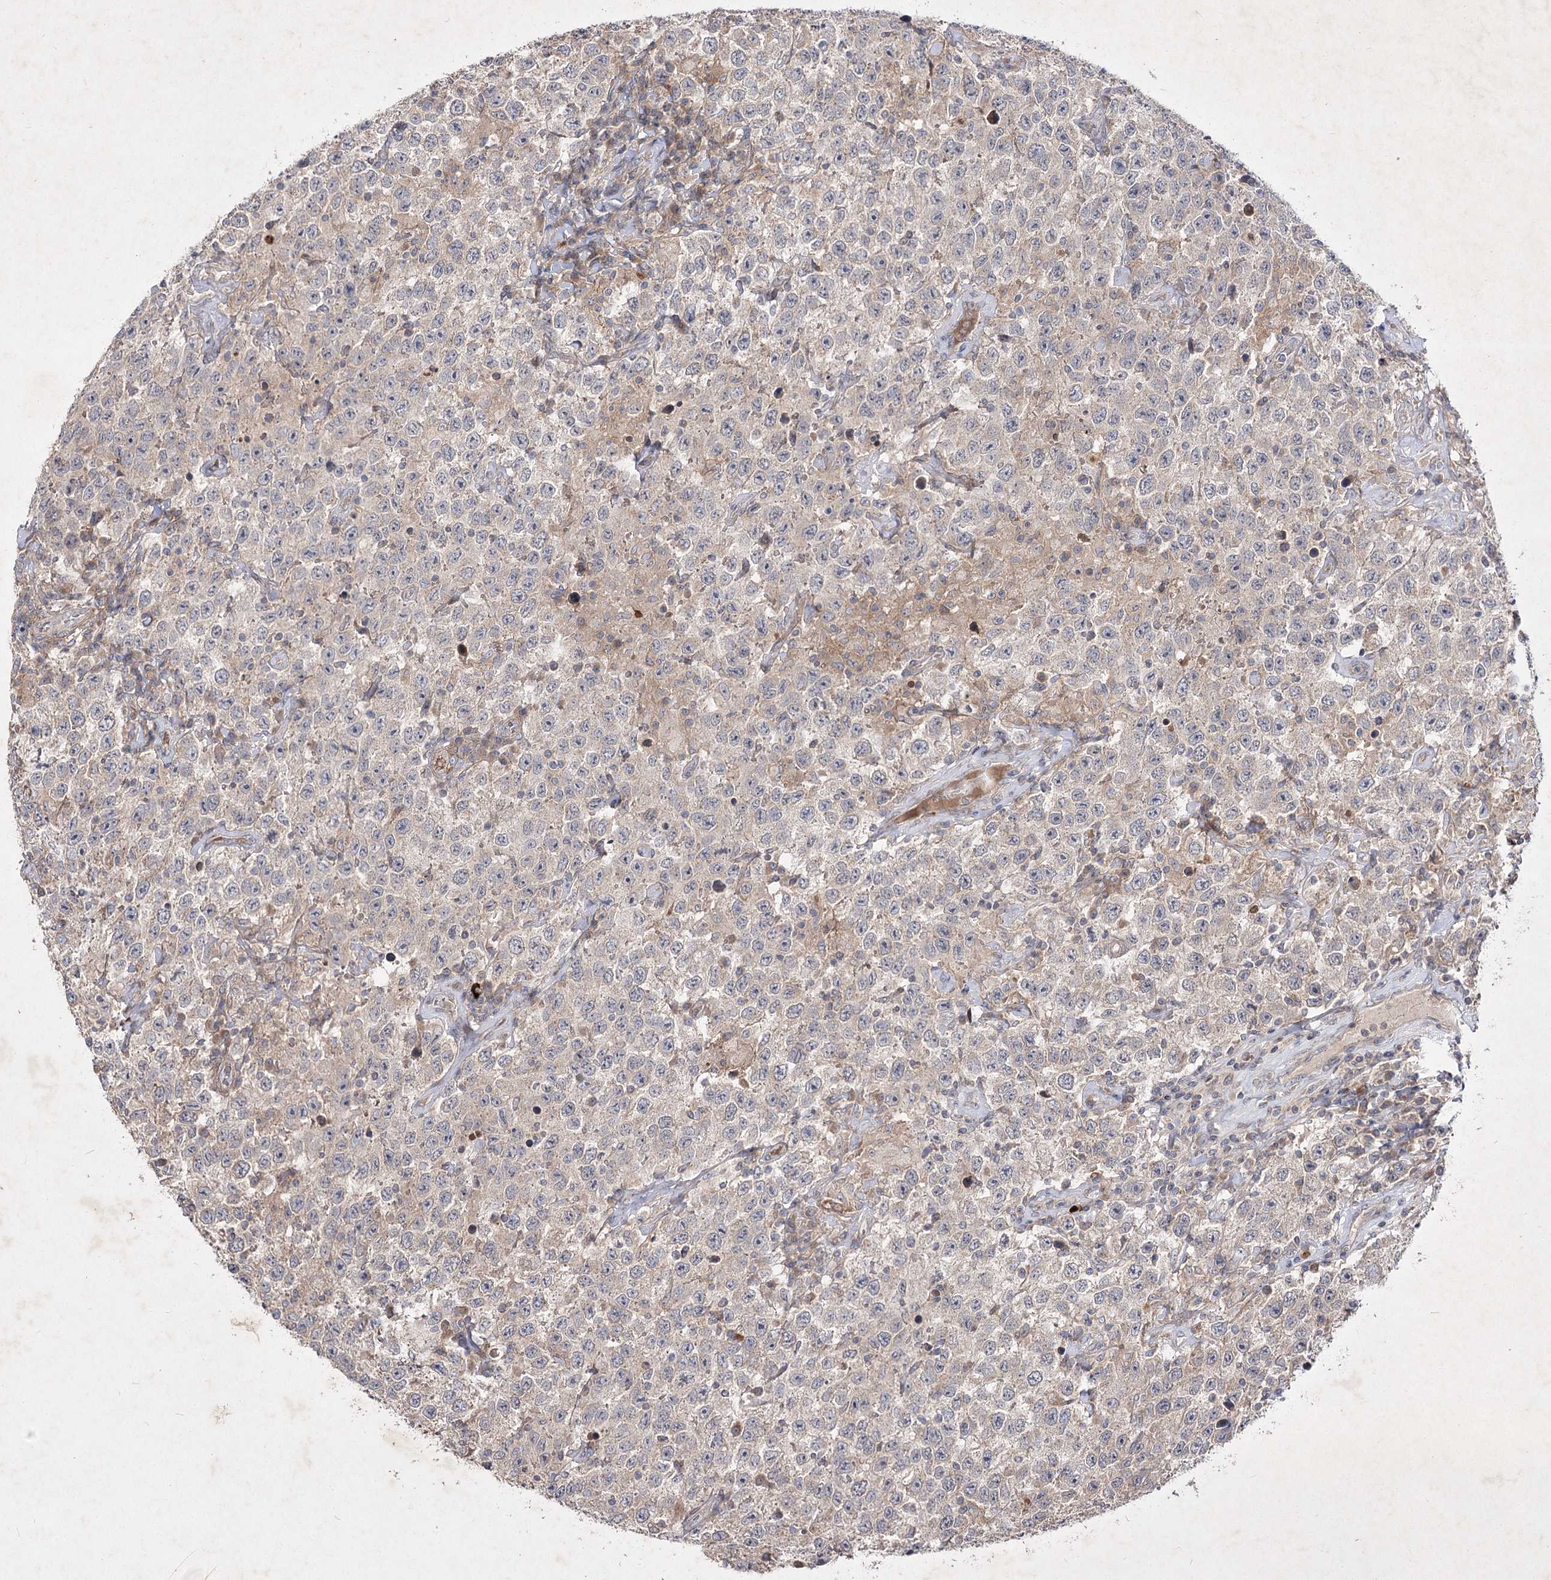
{"staining": {"intensity": "weak", "quantity": "<25%", "location": "cytoplasmic/membranous"}, "tissue": "testis cancer", "cell_type": "Tumor cells", "image_type": "cancer", "snomed": [{"axis": "morphology", "description": "Seminoma, NOS"}, {"axis": "topography", "description": "Testis"}], "caption": "Tumor cells show no significant protein staining in testis seminoma. (DAB immunohistochemistry with hematoxylin counter stain).", "gene": "CIB2", "patient": {"sex": "male", "age": 41}}